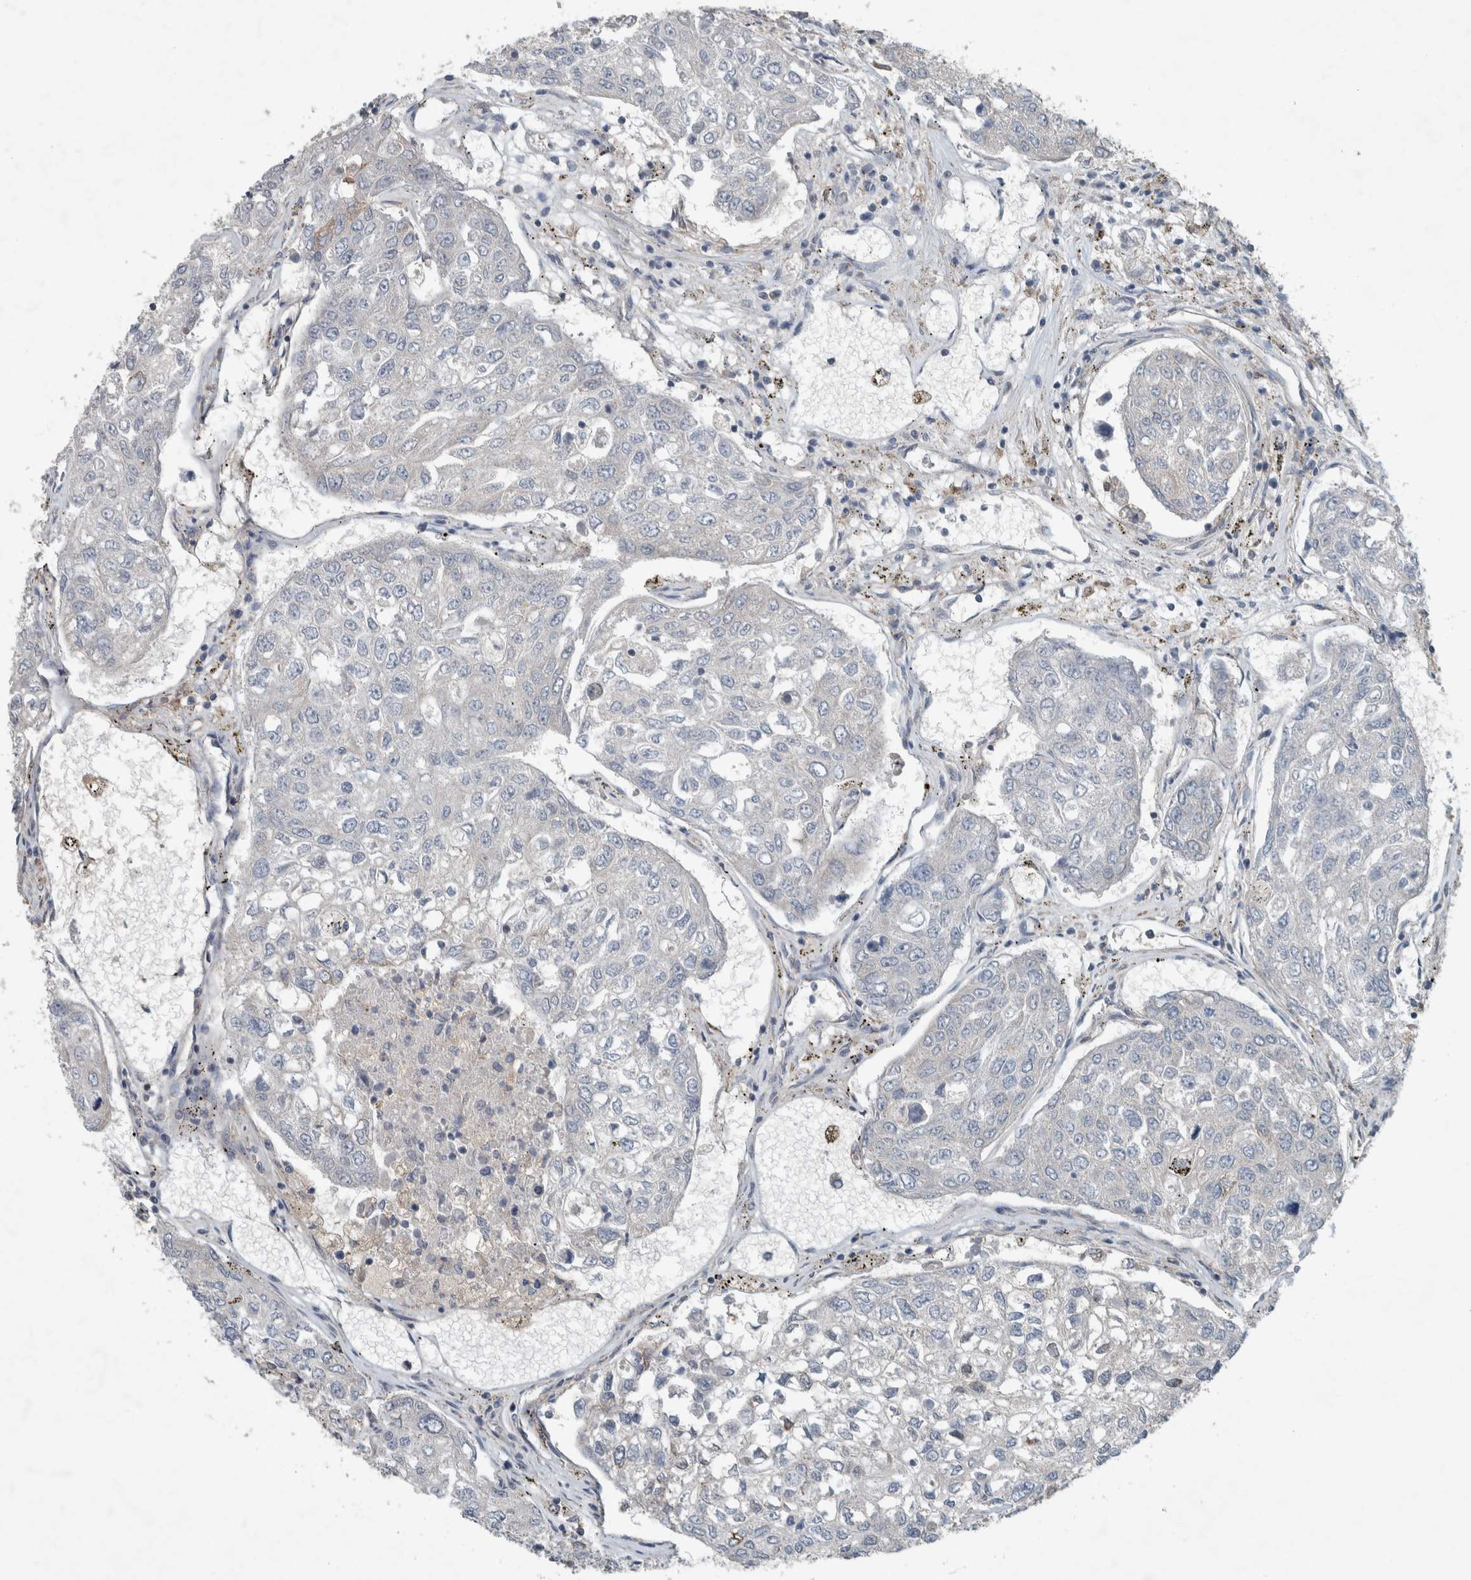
{"staining": {"intensity": "negative", "quantity": "none", "location": "none"}, "tissue": "urothelial cancer", "cell_type": "Tumor cells", "image_type": "cancer", "snomed": [{"axis": "morphology", "description": "Urothelial carcinoma, High grade"}, {"axis": "topography", "description": "Lymph node"}, {"axis": "topography", "description": "Urinary bladder"}], "caption": "DAB immunohistochemical staining of urothelial cancer displays no significant positivity in tumor cells.", "gene": "JADE2", "patient": {"sex": "male", "age": 51}}